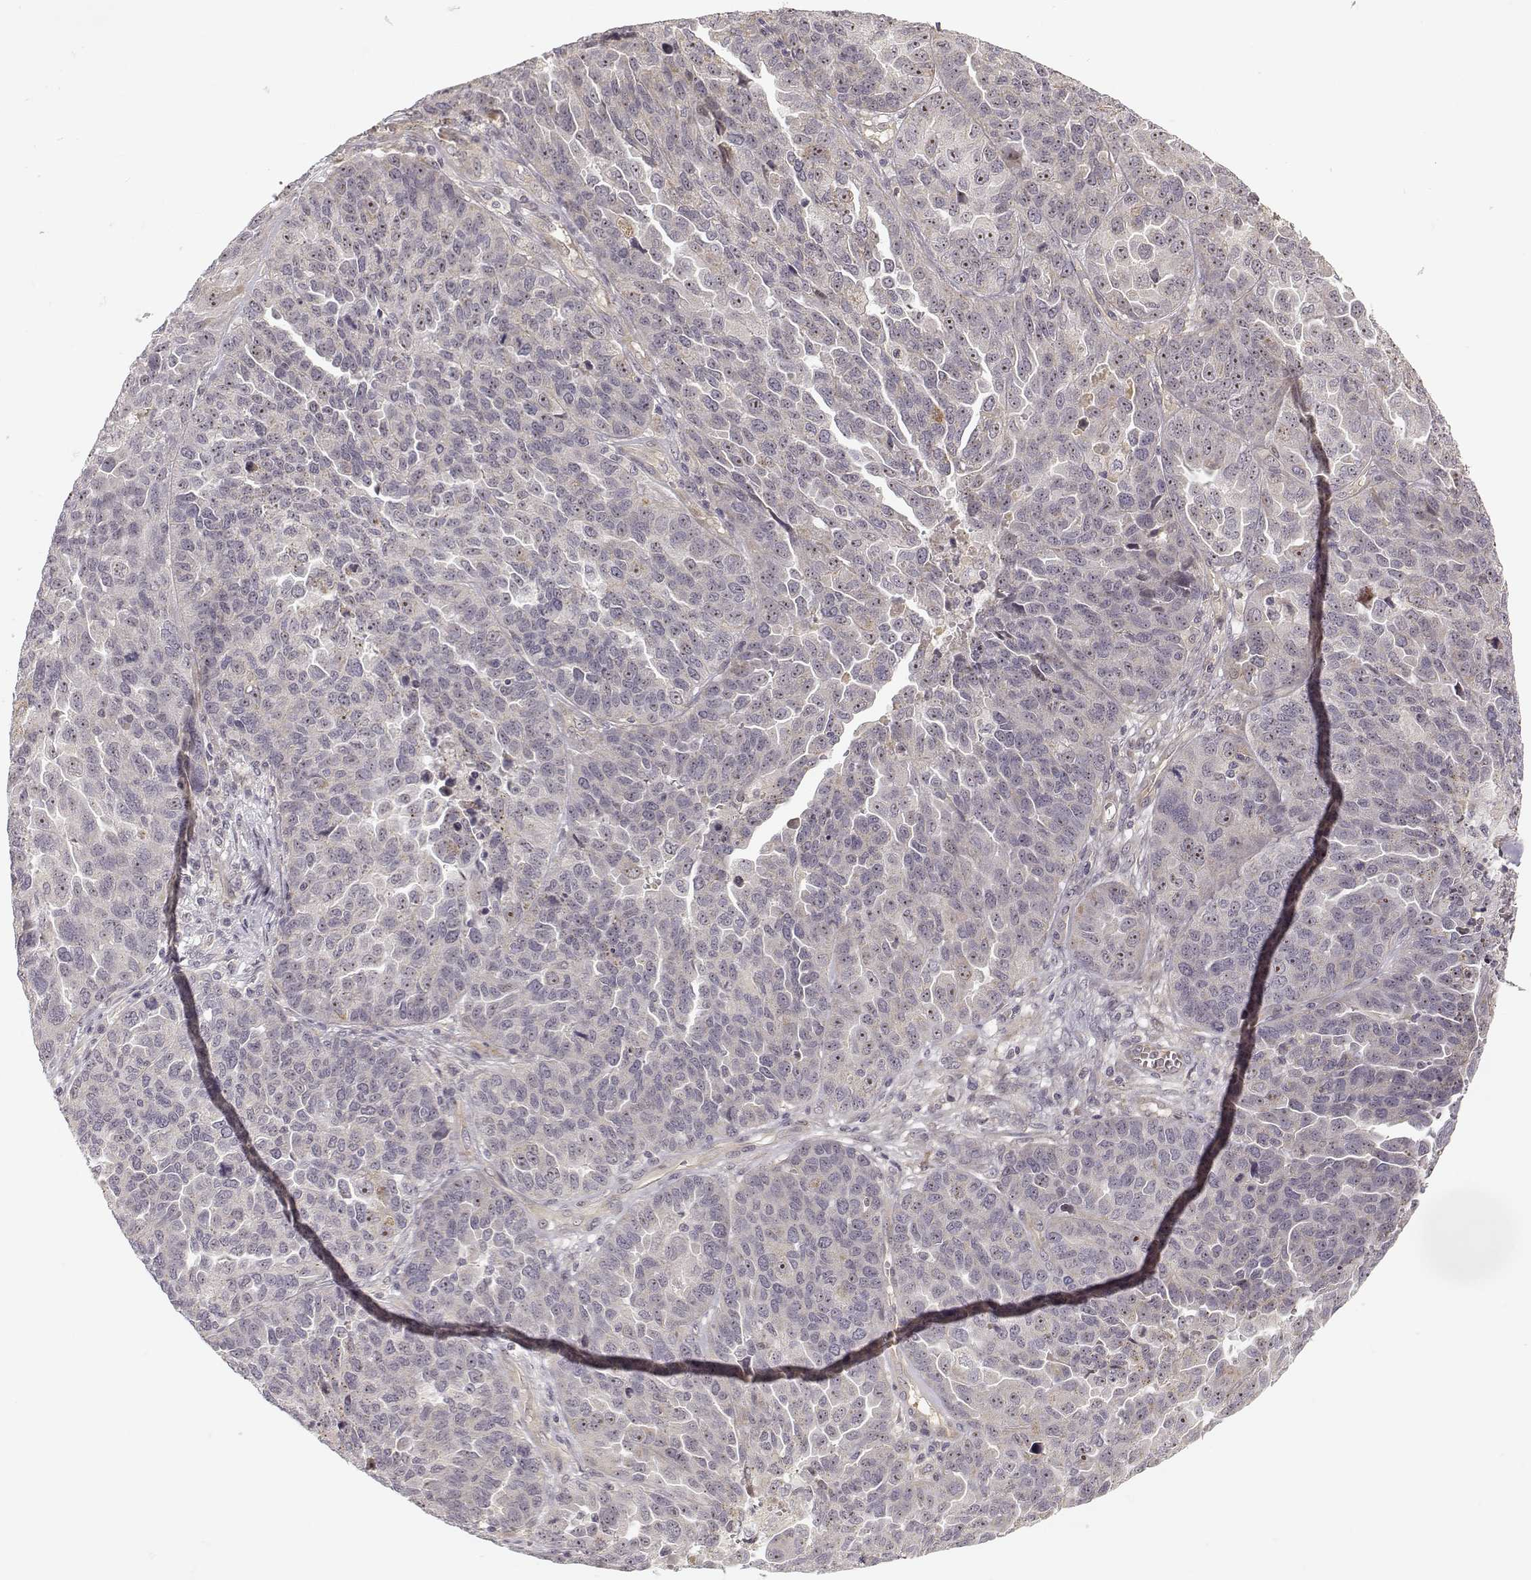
{"staining": {"intensity": "weak", "quantity": "25%-75%", "location": "nuclear"}, "tissue": "ovarian cancer", "cell_type": "Tumor cells", "image_type": "cancer", "snomed": [{"axis": "morphology", "description": "Cystadenocarcinoma, serous, NOS"}, {"axis": "topography", "description": "Ovary"}], "caption": "A high-resolution photomicrograph shows immunohistochemistry staining of ovarian serous cystadenocarcinoma, which displays weak nuclear expression in about 25%-75% of tumor cells.", "gene": "MED12L", "patient": {"sex": "female", "age": 87}}